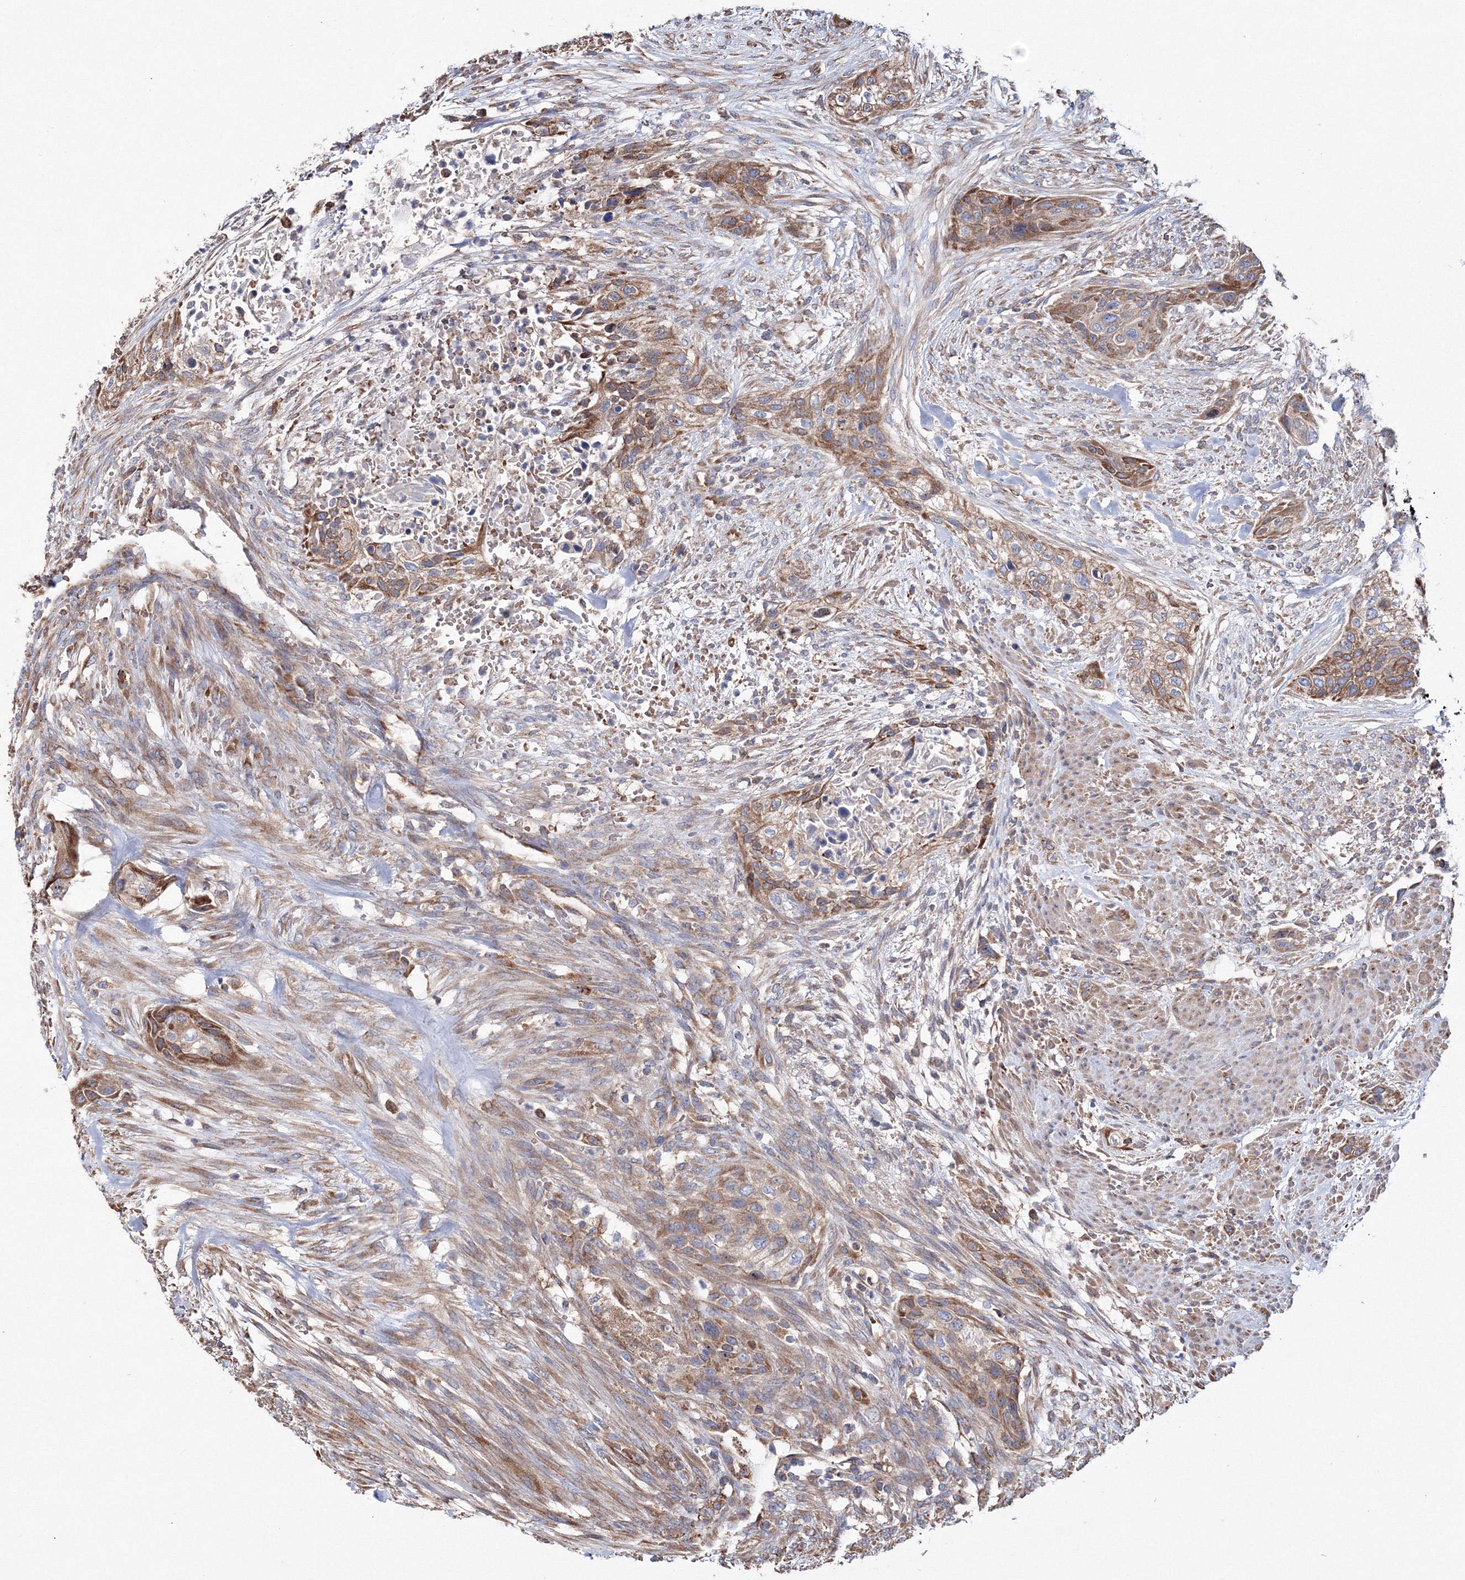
{"staining": {"intensity": "moderate", "quantity": ">75%", "location": "cytoplasmic/membranous"}, "tissue": "urothelial cancer", "cell_type": "Tumor cells", "image_type": "cancer", "snomed": [{"axis": "morphology", "description": "Urothelial carcinoma, High grade"}, {"axis": "topography", "description": "Urinary bladder"}], "caption": "Immunohistochemical staining of urothelial carcinoma (high-grade) shows medium levels of moderate cytoplasmic/membranous expression in about >75% of tumor cells. (Stains: DAB (3,3'-diaminobenzidine) in brown, nuclei in blue, Microscopy: brightfield microscopy at high magnification).", "gene": "VPS8", "patient": {"sex": "male", "age": 35}}